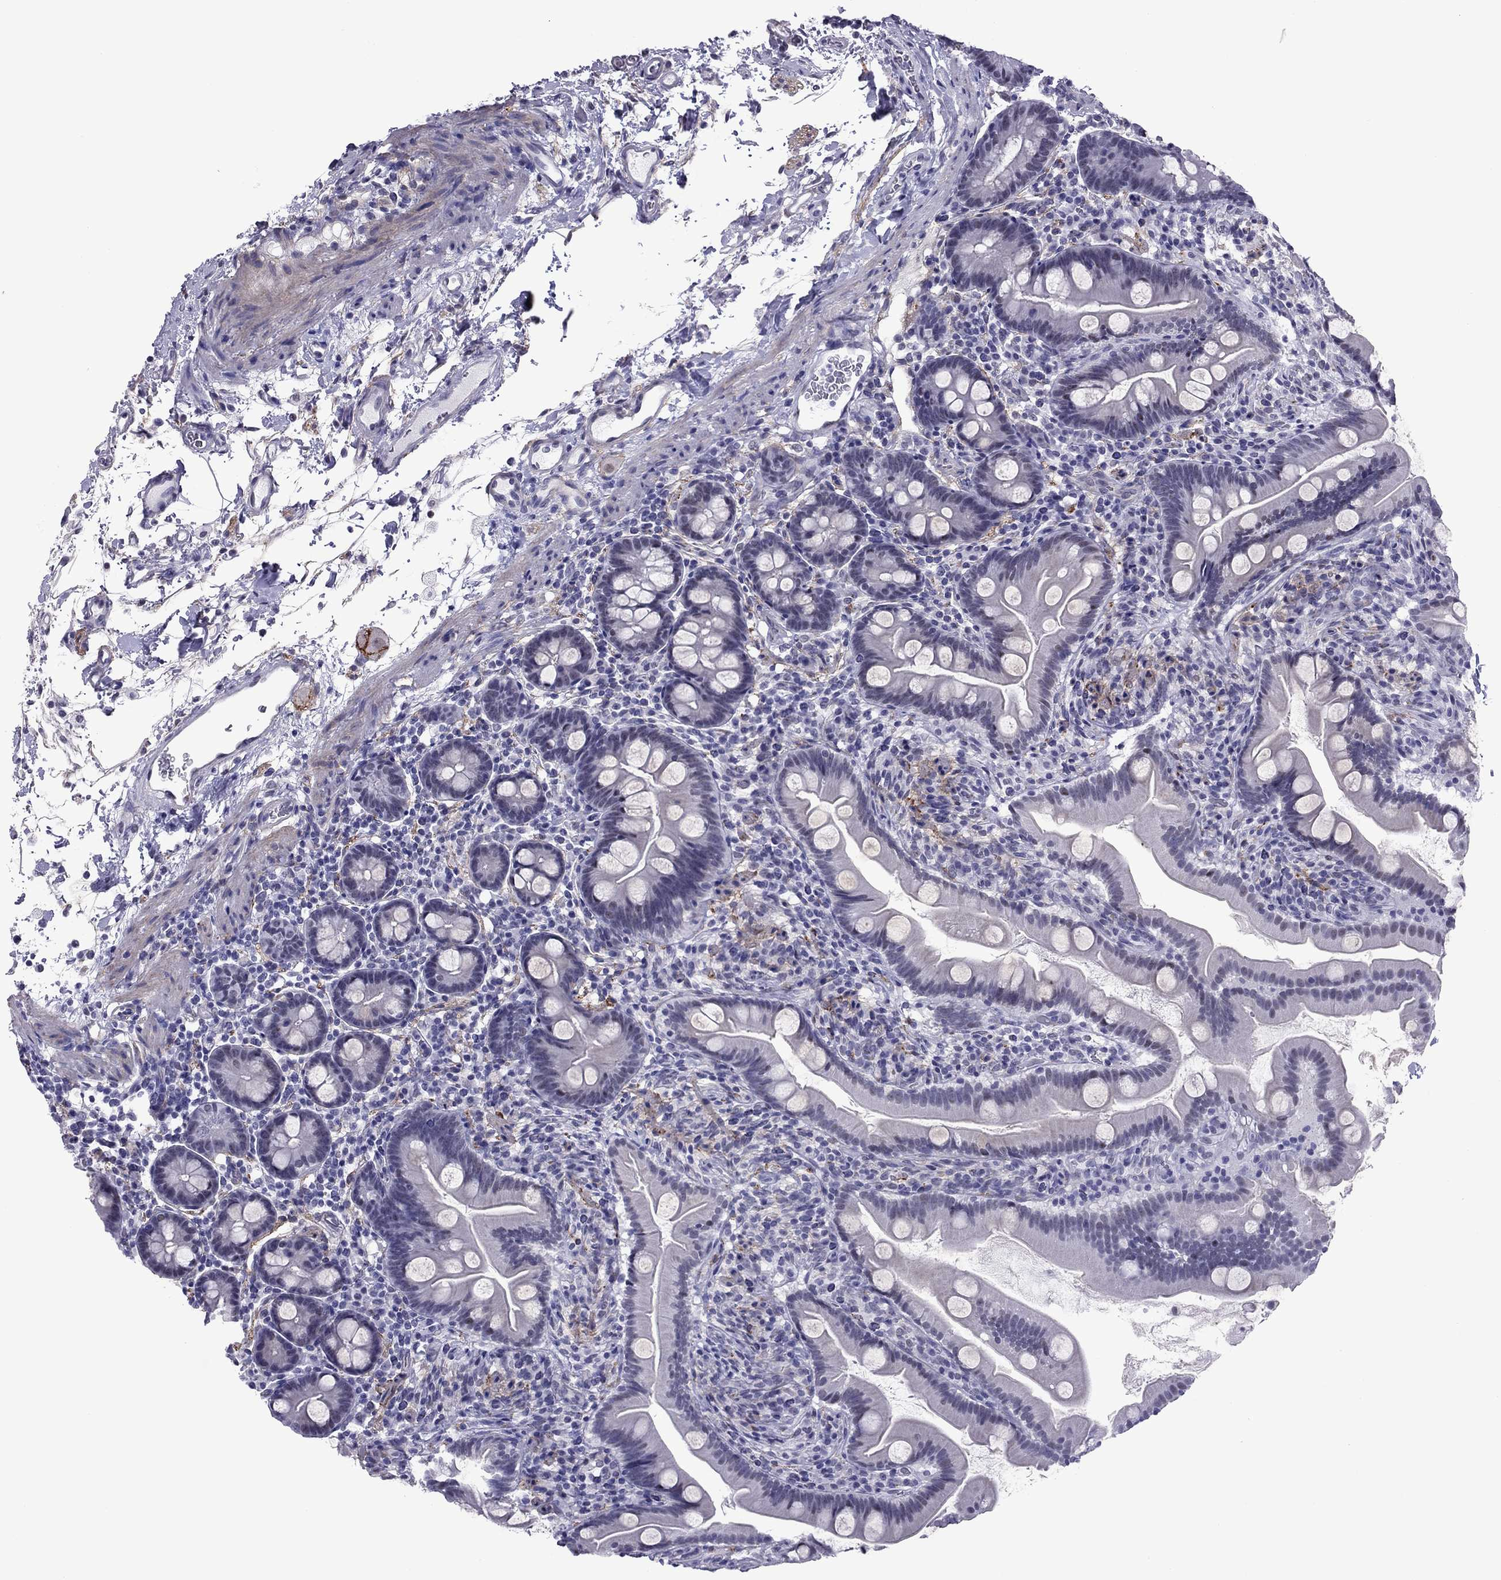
{"staining": {"intensity": "negative", "quantity": "none", "location": "none"}, "tissue": "small intestine", "cell_type": "Glandular cells", "image_type": "normal", "snomed": [{"axis": "morphology", "description": "Normal tissue, NOS"}, {"axis": "topography", "description": "Small intestine"}], "caption": "The micrograph reveals no significant expression in glandular cells of small intestine. (Stains: DAB (3,3'-diaminobenzidine) immunohistochemistry with hematoxylin counter stain, Microscopy: brightfield microscopy at high magnification).", "gene": "ZNF646", "patient": {"sex": "female", "age": 44}}